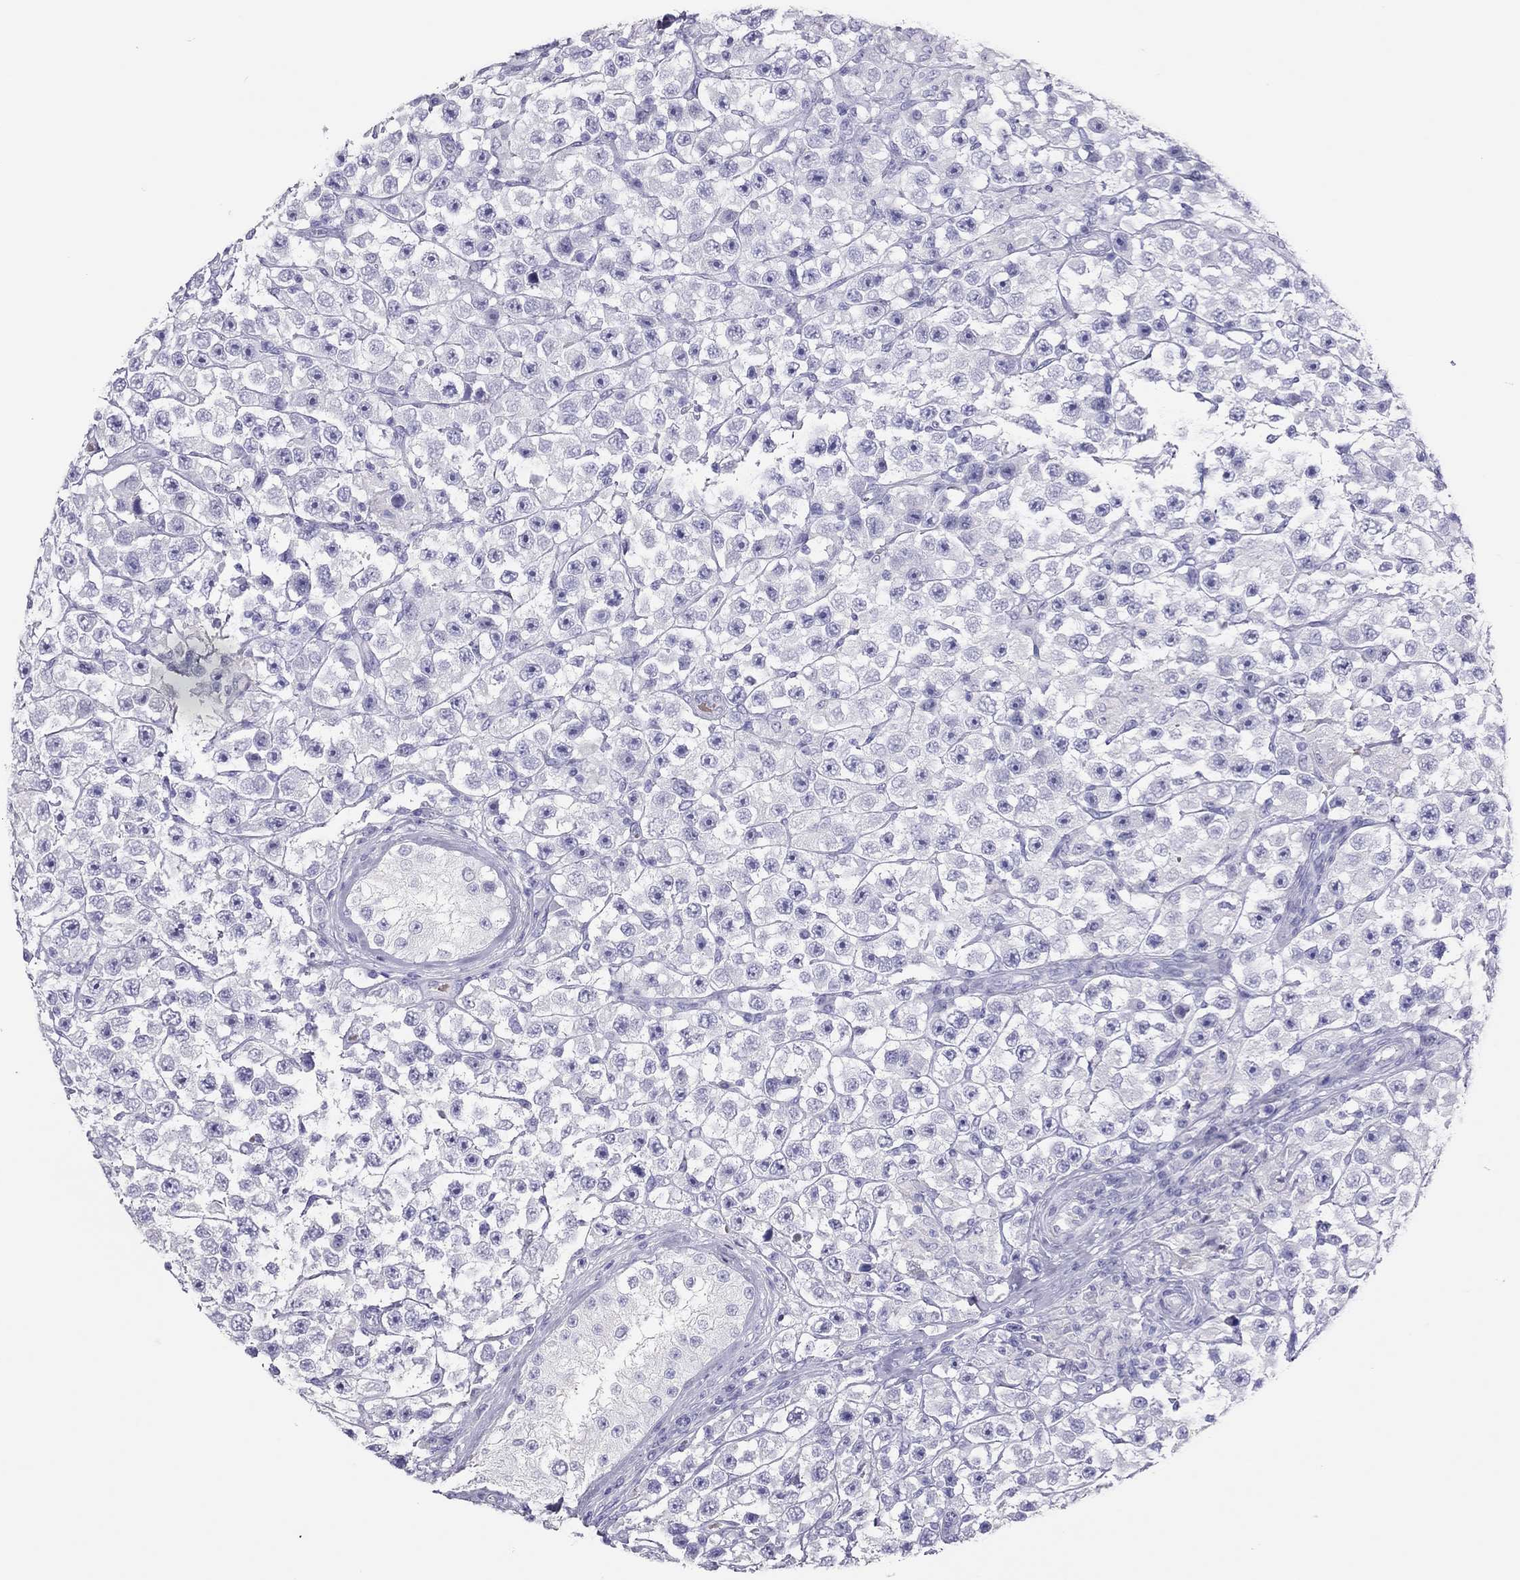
{"staining": {"intensity": "negative", "quantity": "none", "location": "none"}, "tissue": "testis cancer", "cell_type": "Tumor cells", "image_type": "cancer", "snomed": [{"axis": "morphology", "description": "Seminoma, NOS"}, {"axis": "topography", "description": "Testis"}], "caption": "This is an IHC micrograph of human testis seminoma. There is no positivity in tumor cells.", "gene": "TSHB", "patient": {"sex": "male", "age": 45}}